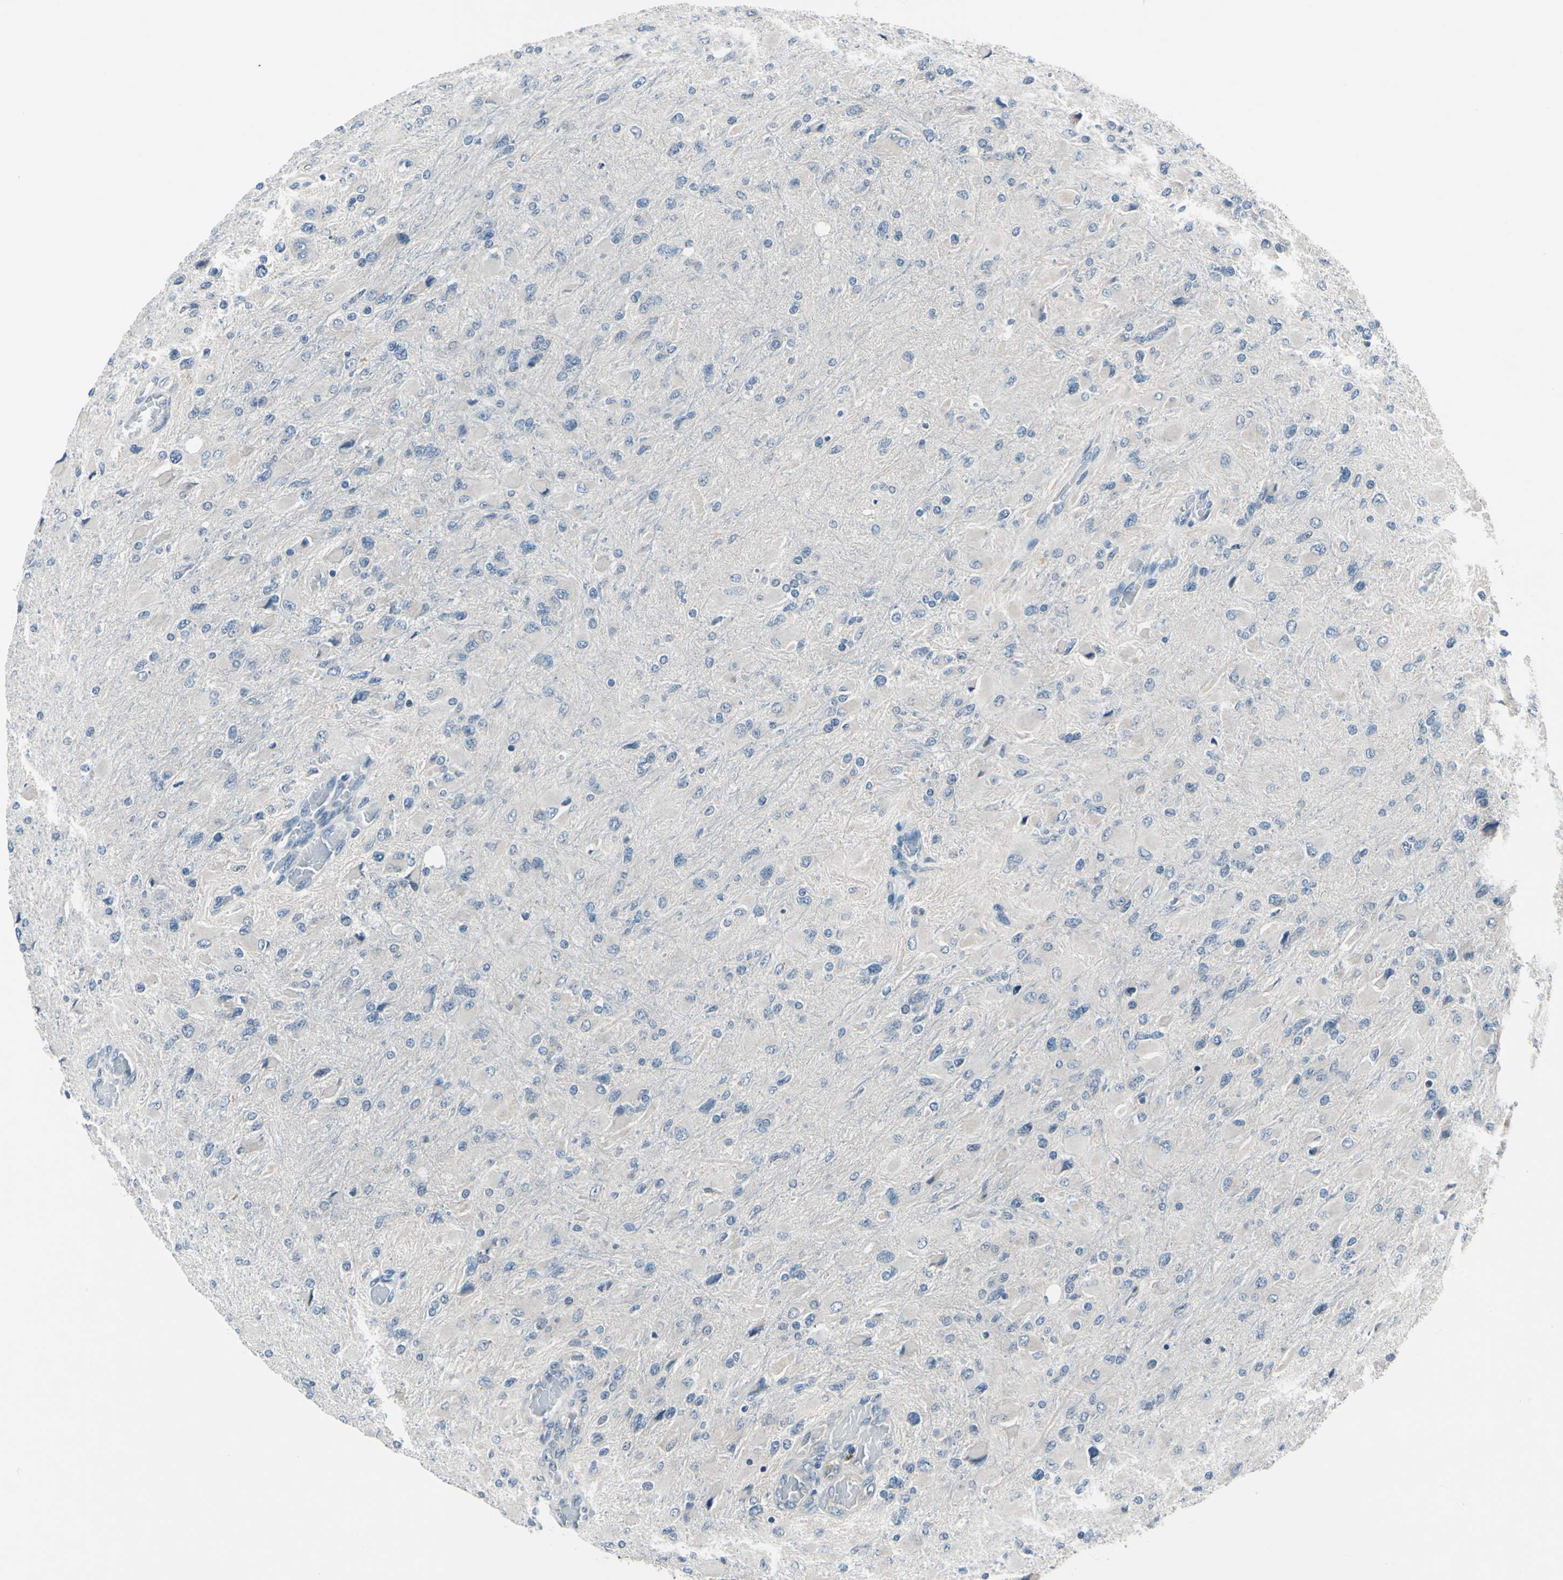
{"staining": {"intensity": "negative", "quantity": "none", "location": "none"}, "tissue": "glioma", "cell_type": "Tumor cells", "image_type": "cancer", "snomed": [{"axis": "morphology", "description": "Glioma, malignant, High grade"}, {"axis": "topography", "description": "Cerebral cortex"}], "caption": "Malignant glioma (high-grade) was stained to show a protein in brown. There is no significant staining in tumor cells.", "gene": "SELENOK", "patient": {"sex": "female", "age": 36}}